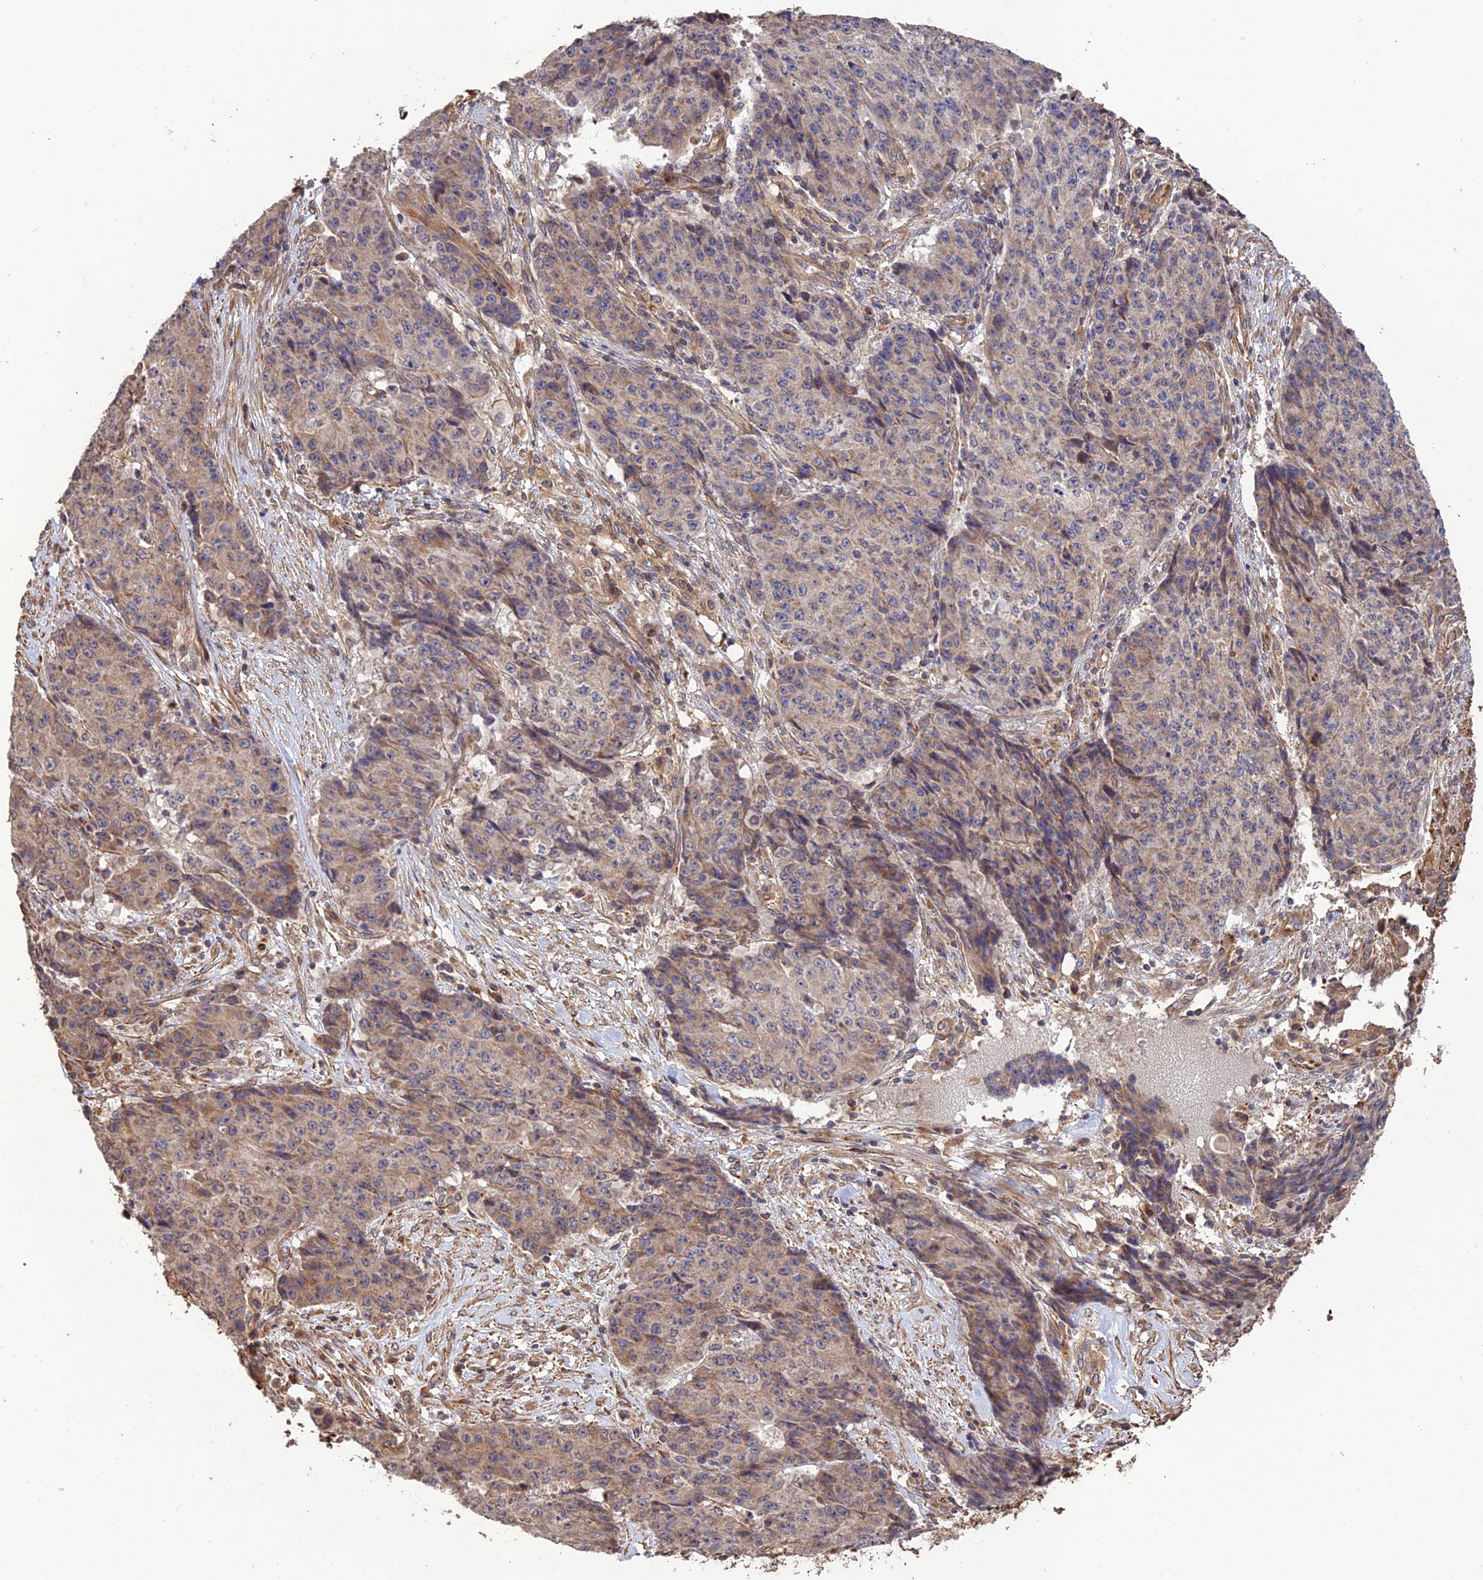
{"staining": {"intensity": "weak", "quantity": "25%-75%", "location": "cytoplasmic/membranous"}, "tissue": "ovarian cancer", "cell_type": "Tumor cells", "image_type": "cancer", "snomed": [{"axis": "morphology", "description": "Carcinoma, endometroid"}, {"axis": "topography", "description": "Ovary"}], "caption": "DAB (3,3'-diaminobenzidine) immunohistochemical staining of ovarian endometroid carcinoma exhibits weak cytoplasmic/membranous protein staining in approximately 25%-75% of tumor cells.", "gene": "CREBL2", "patient": {"sex": "female", "age": 42}}